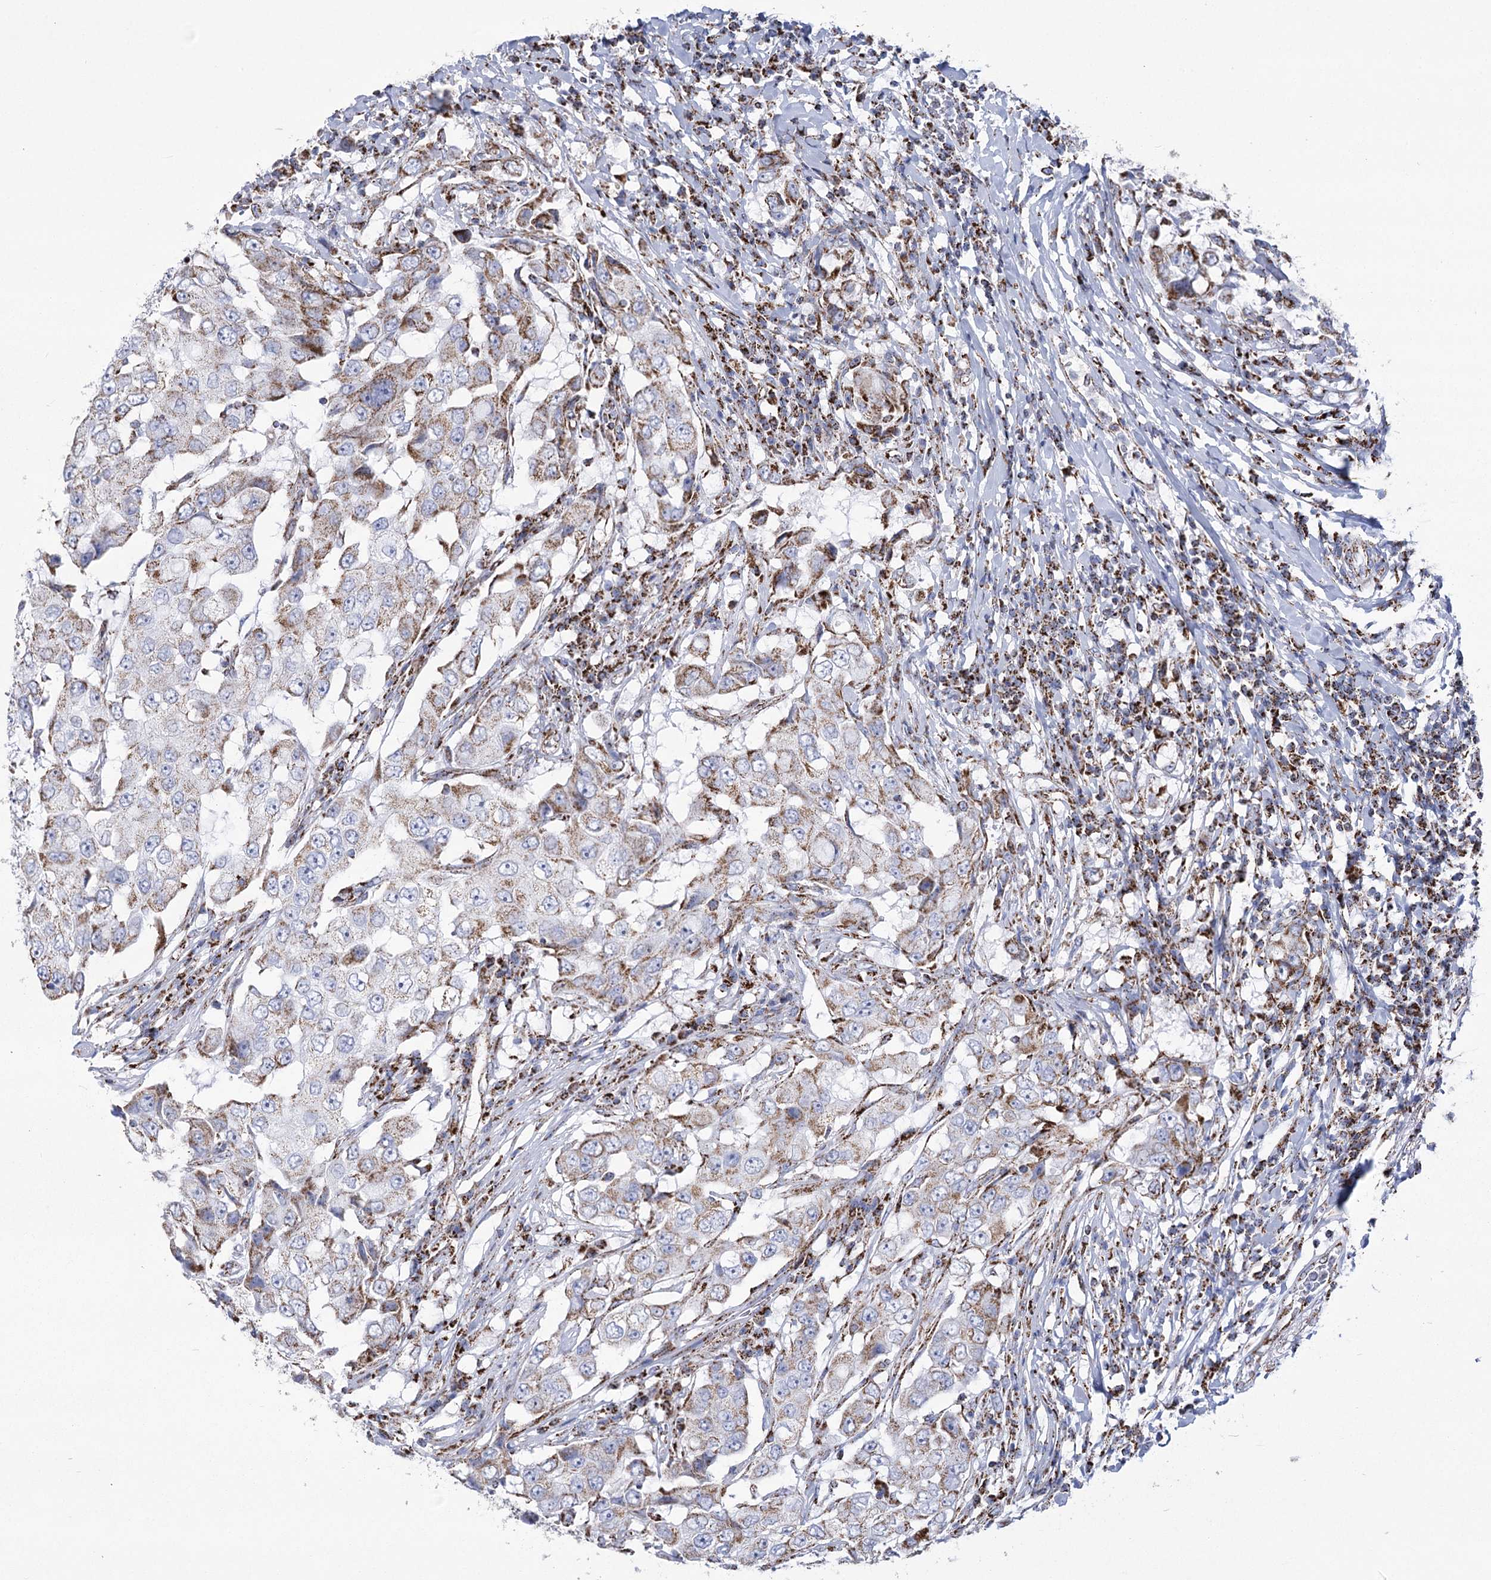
{"staining": {"intensity": "strong", "quantity": "25%-75%", "location": "cytoplasmic/membranous"}, "tissue": "breast cancer", "cell_type": "Tumor cells", "image_type": "cancer", "snomed": [{"axis": "morphology", "description": "Duct carcinoma"}, {"axis": "topography", "description": "Breast"}], "caption": "The image shows a brown stain indicating the presence of a protein in the cytoplasmic/membranous of tumor cells in breast cancer.", "gene": "PDHB", "patient": {"sex": "female", "age": 27}}